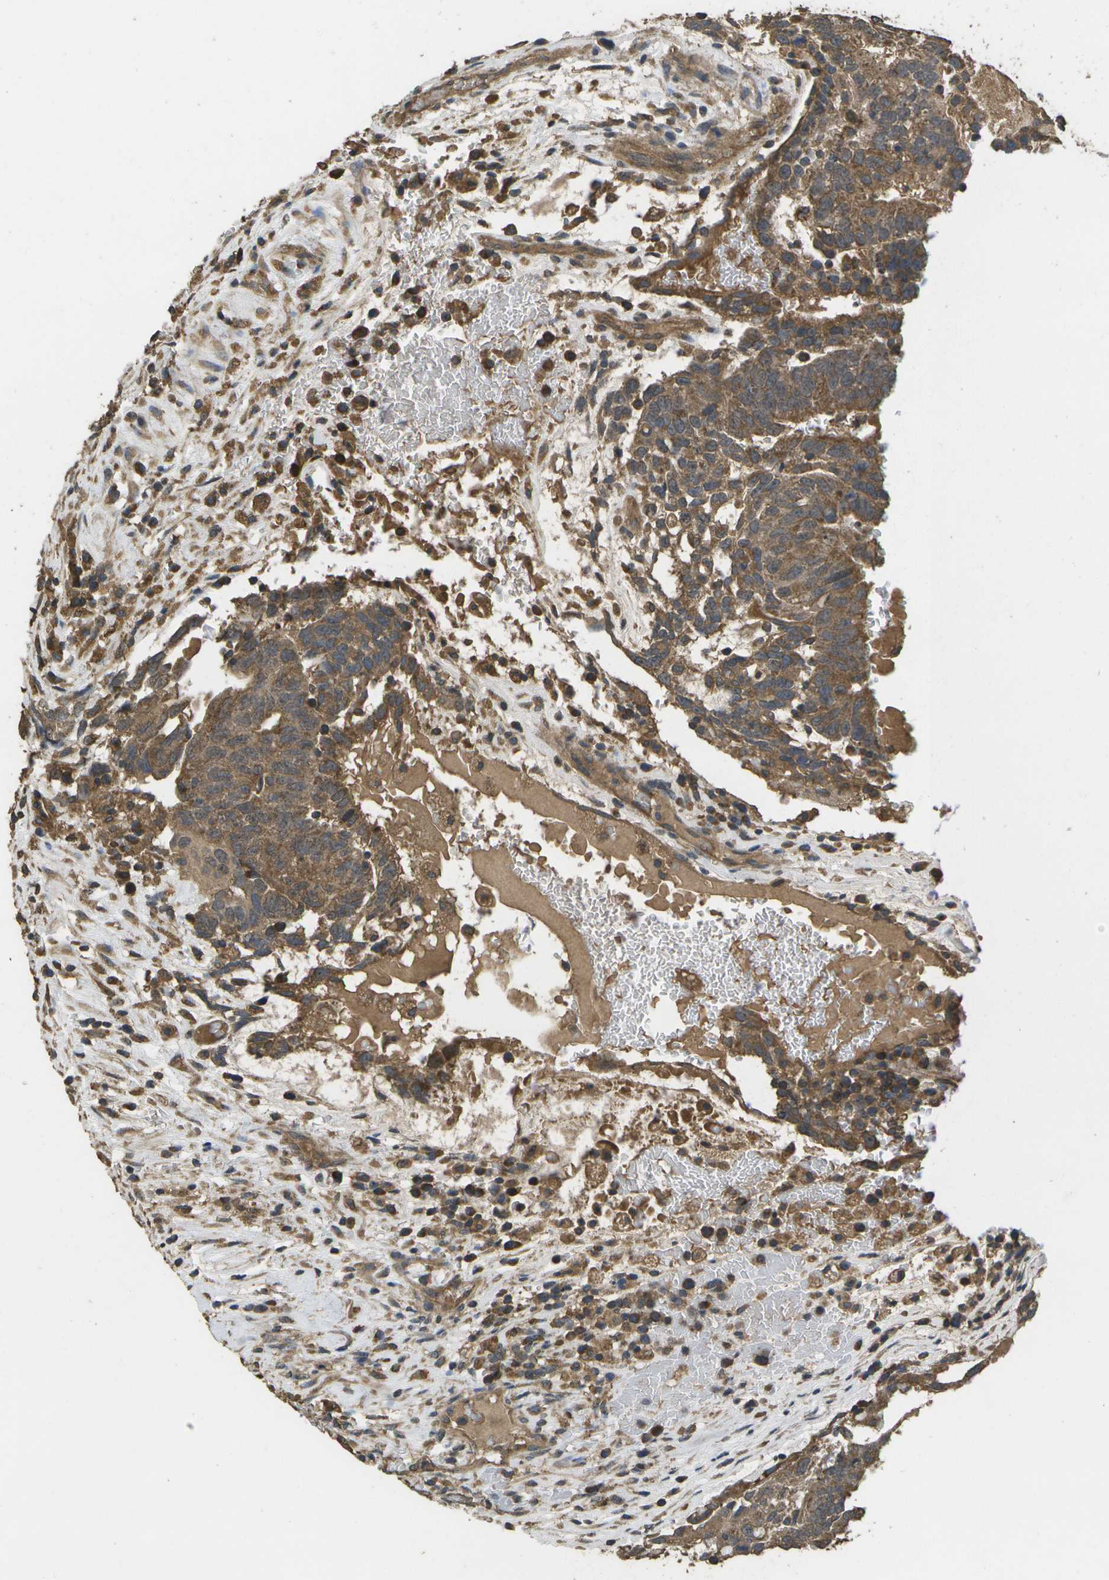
{"staining": {"intensity": "moderate", "quantity": ">75%", "location": "cytoplasmic/membranous"}, "tissue": "testis cancer", "cell_type": "Tumor cells", "image_type": "cancer", "snomed": [{"axis": "morphology", "description": "Seminoma, NOS"}, {"axis": "morphology", "description": "Carcinoma, Embryonal, NOS"}, {"axis": "topography", "description": "Testis"}], "caption": "Protein expression analysis of human testis cancer reveals moderate cytoplasmic/membranous expression in about >75% of tumor cells. (Stains: DAB in brown, nuclei in blue, Microscopy: brightfield microscopy at high magnification).", "gene": "SACS", "patient": {"sex": "male", "age": 52}}